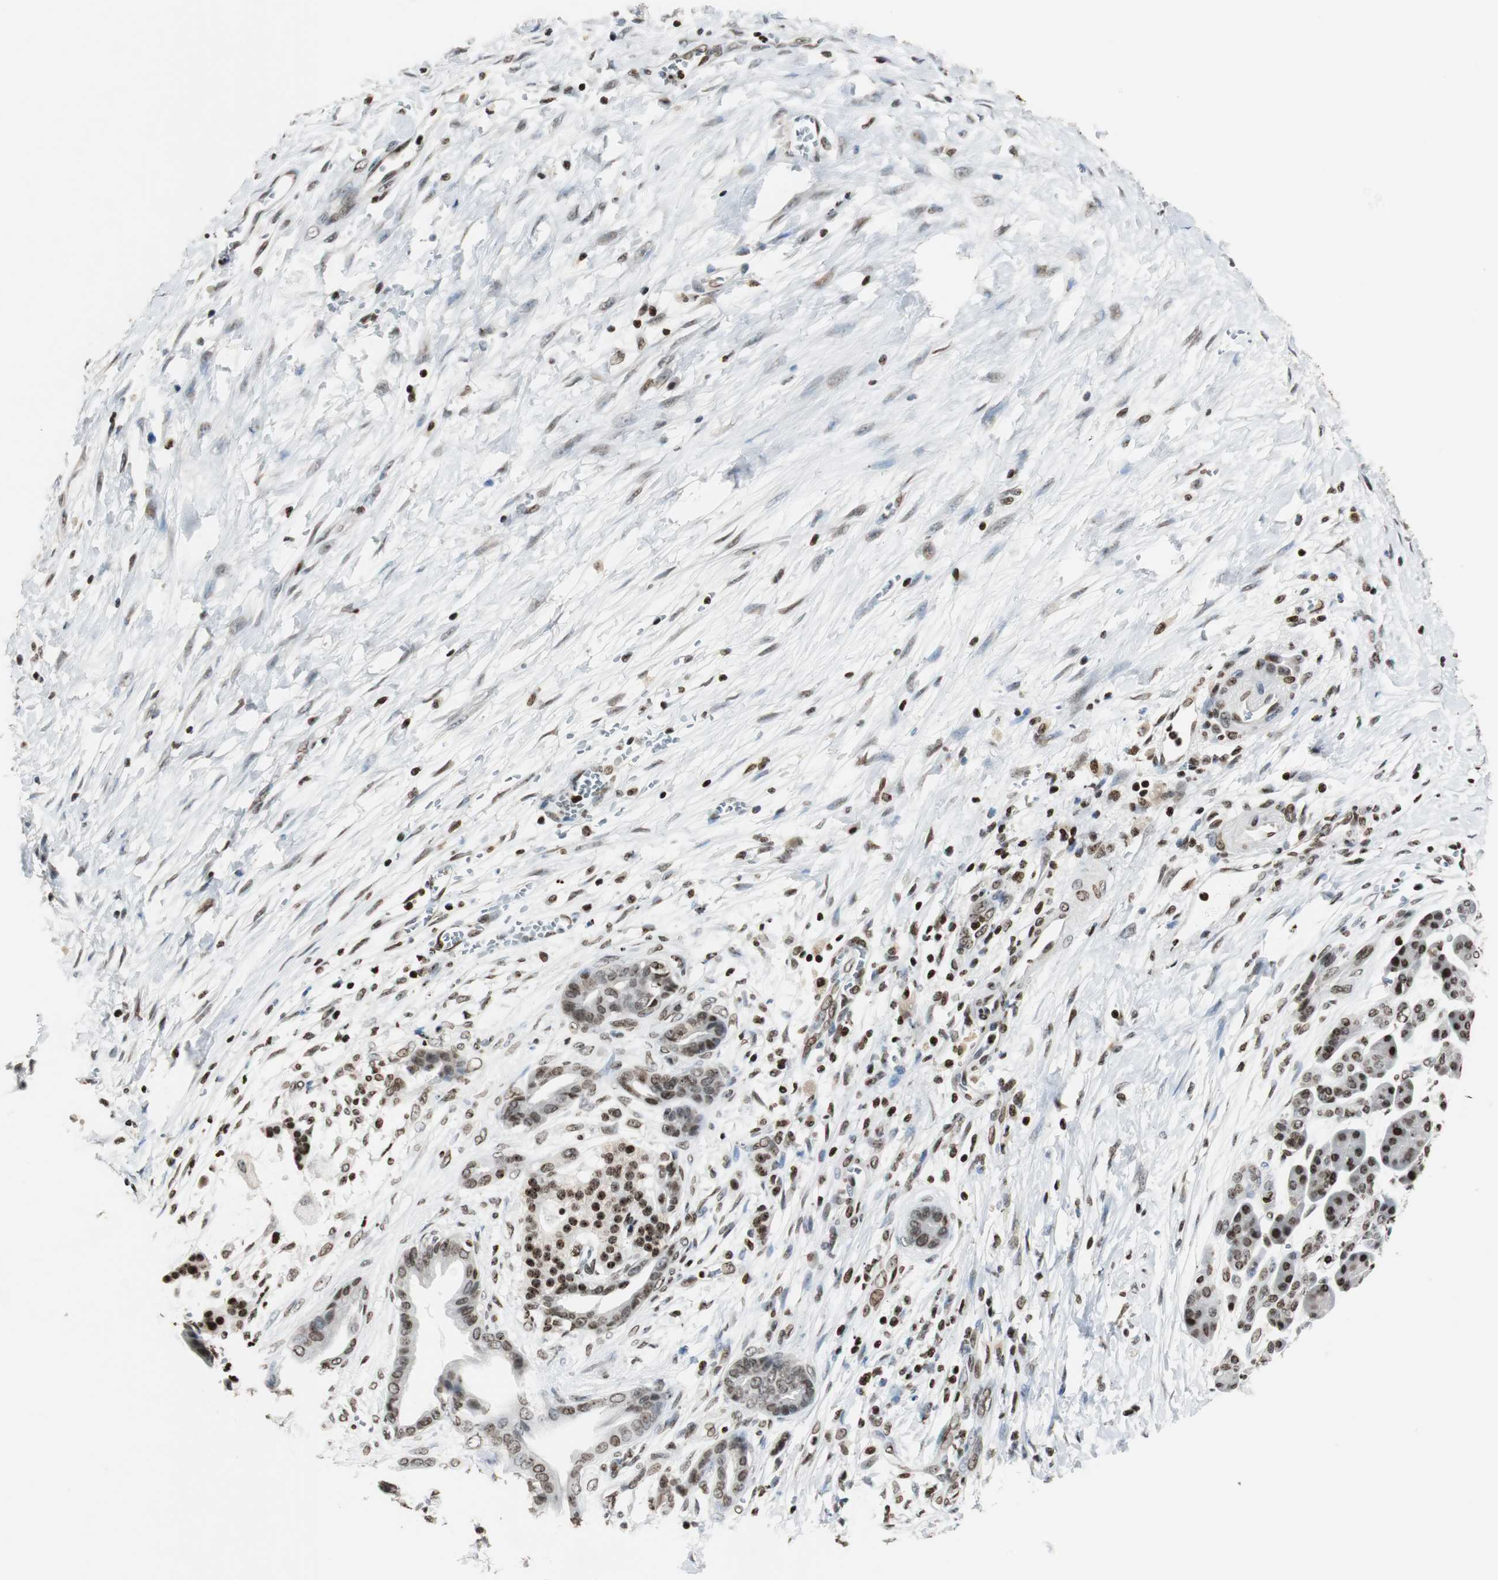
{"staining": {"intensity": "moderate", "quantity": ">75%", "location": "nuclear"}, "tissue": "pancreatic cancer", "cell_type": "Tumor cells", "image_type": "cancer", "snomed": [{"axis": "morphology", "description": "Adenocarcinoma, NOS"}, {"axis": "topography", "description": "Pancreas"}], "caption": "Immunohistochemical staining of human pancreatic adenocarcinoma shows medium levels of moderate nuclear protein positivity in approximately >75% of tumor cells.", "gene": "PAXIP1", "patient": {"sex": "male", "age": 59}}